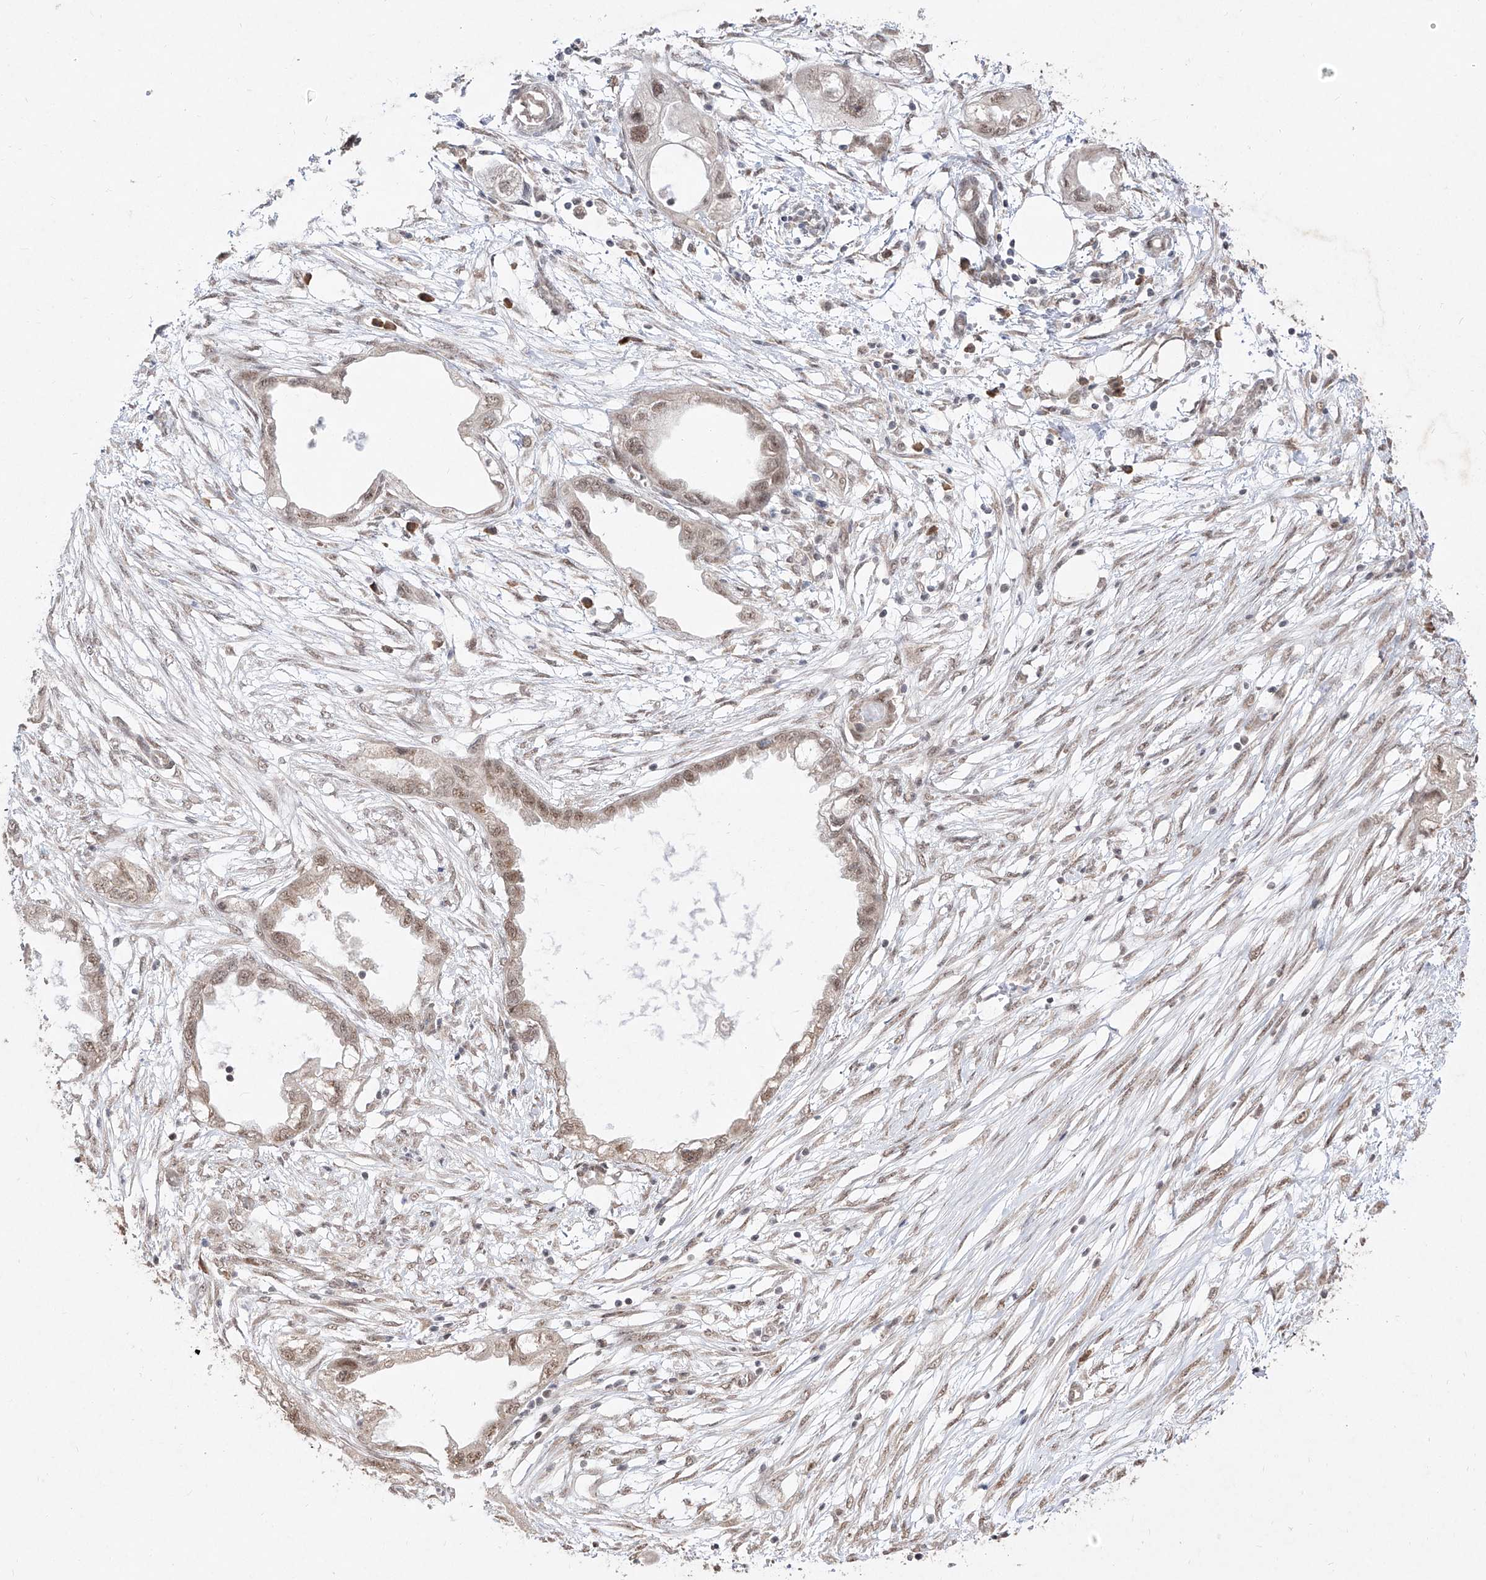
{"staining": {"intensity": "weak", "quantity": ">75%", "location": "nuclear"}, "tissue": "endometrial cancer", "cell_type": "Tumor cells", "image_type": "cancer", "snomed": [{"axis": "morphology", "description": "Adenocarcinoma, NOS"}, {"axis": "morphology", "description": "Adenocarcinoma, metastatic, NOS"}, {"axis": "topography", "description": "Adipose tissue"}, {"axis": "topography", "description": "Endometrium"}], "caption": "Immunohistochemical staining of endometrial cancer displays low levels of weak nuclear positivity in approximately >75% of tumor cells.", "gene": "SNRNP27", "patient": {"sex": "female", "age": 67}}